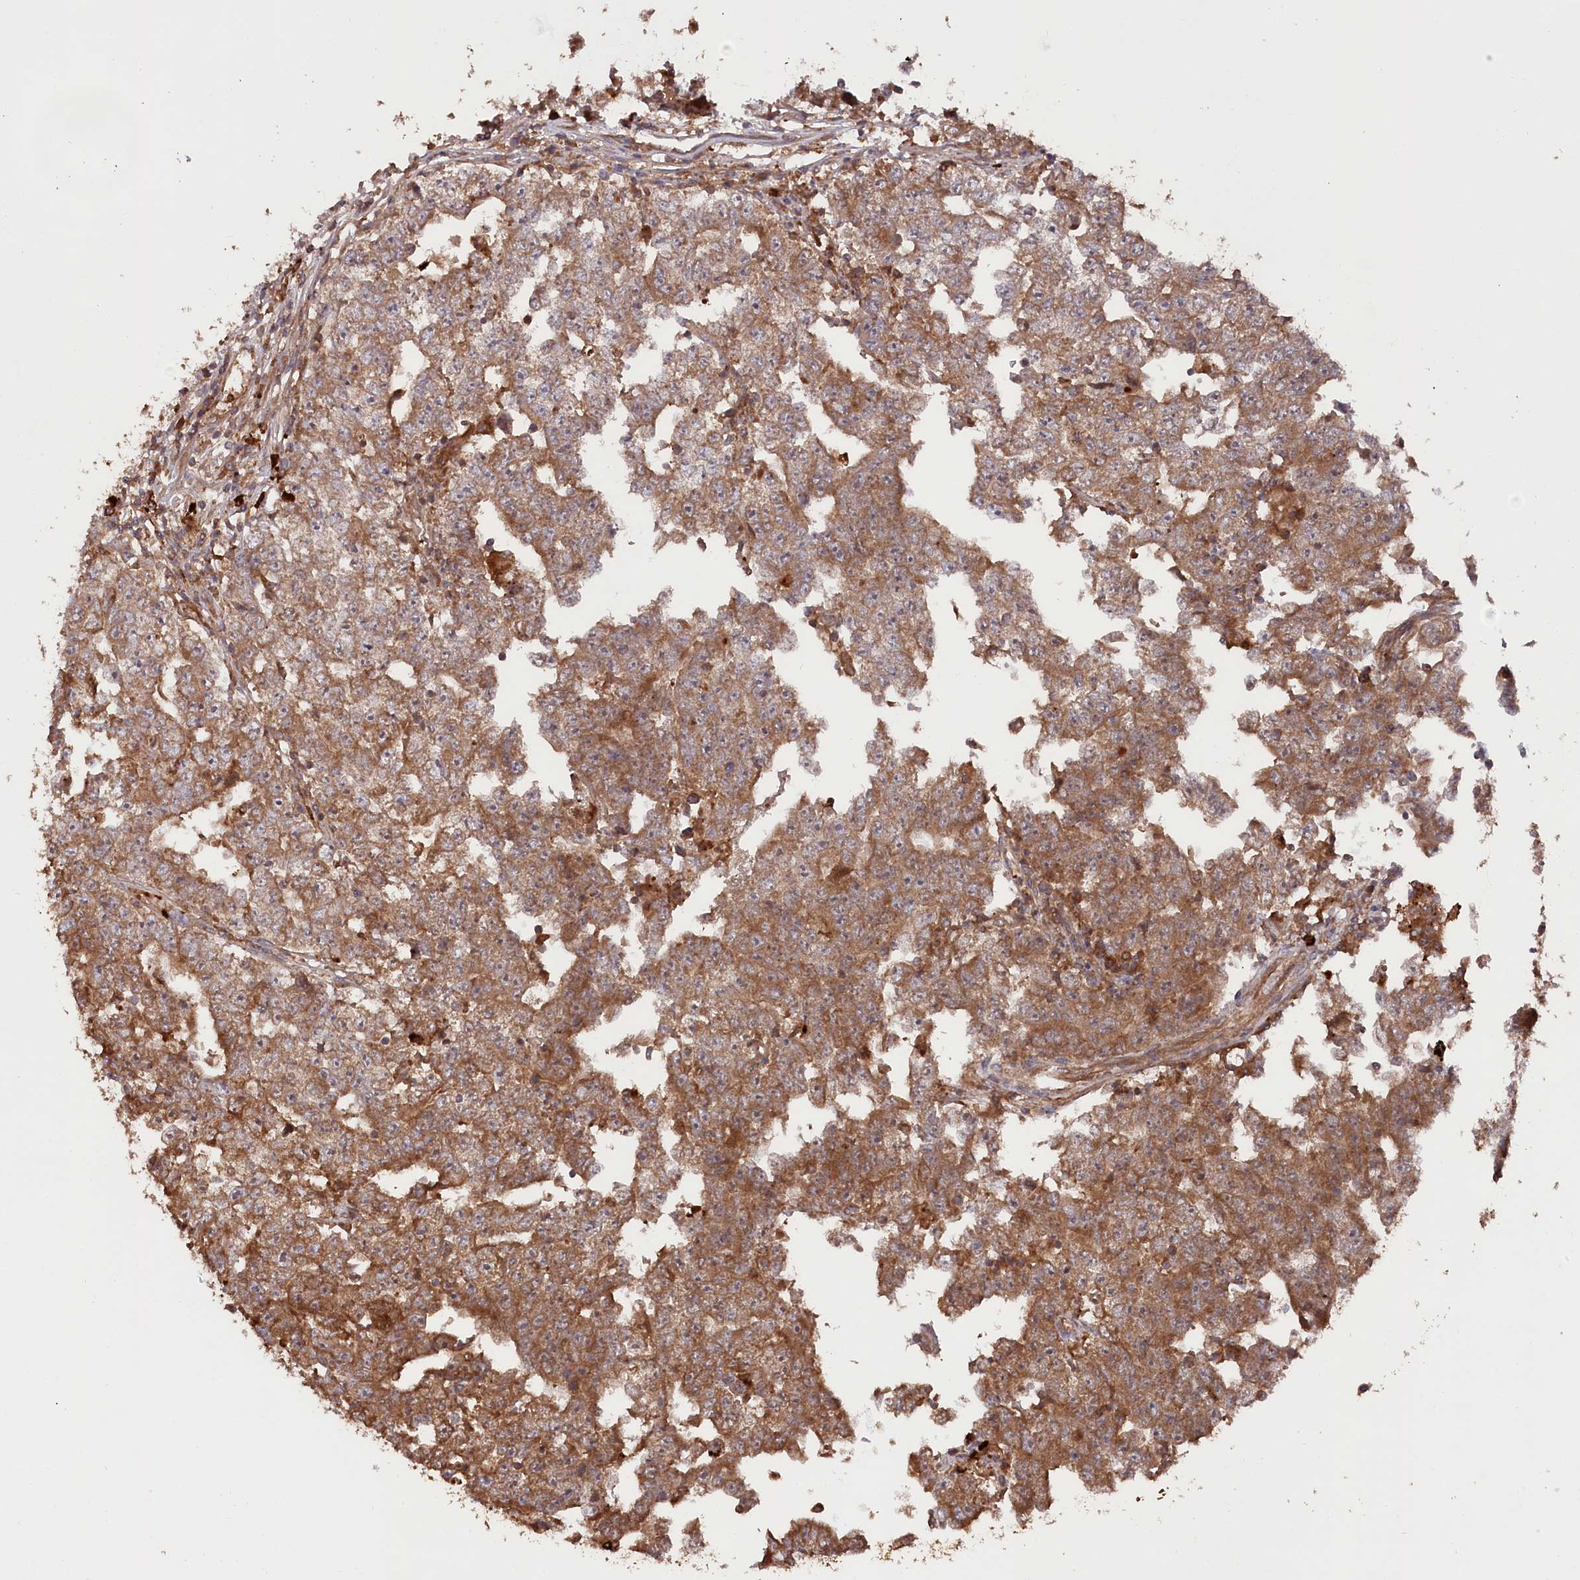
{"staining": {"intensity": "moderate", "quantity": ">75%", "location": "cytoplasmic/membranous"}, "tissue": "testis cancer", "cell_type": "Tumor cells", "image_type": "cancer", "snomed": [{"axis": "morphology", "description": "Carcinoma, Embryonal, NOS"}, {"axis": "topography", "description": "Testis"}], "caption": "Protein positivity by immunohistochemistry demonstrates moderate cytoplasmic/membranous staining in about >75% of tumor cells in testis cancer. (Stains: DAB (3,3'-diaminobenzidine) in brown, nuclei in blue, Microscopy: brightfield microscopy at high magnification).", "gene": "PPP1R21", "patient": {"sex": "male", "age": 25}}